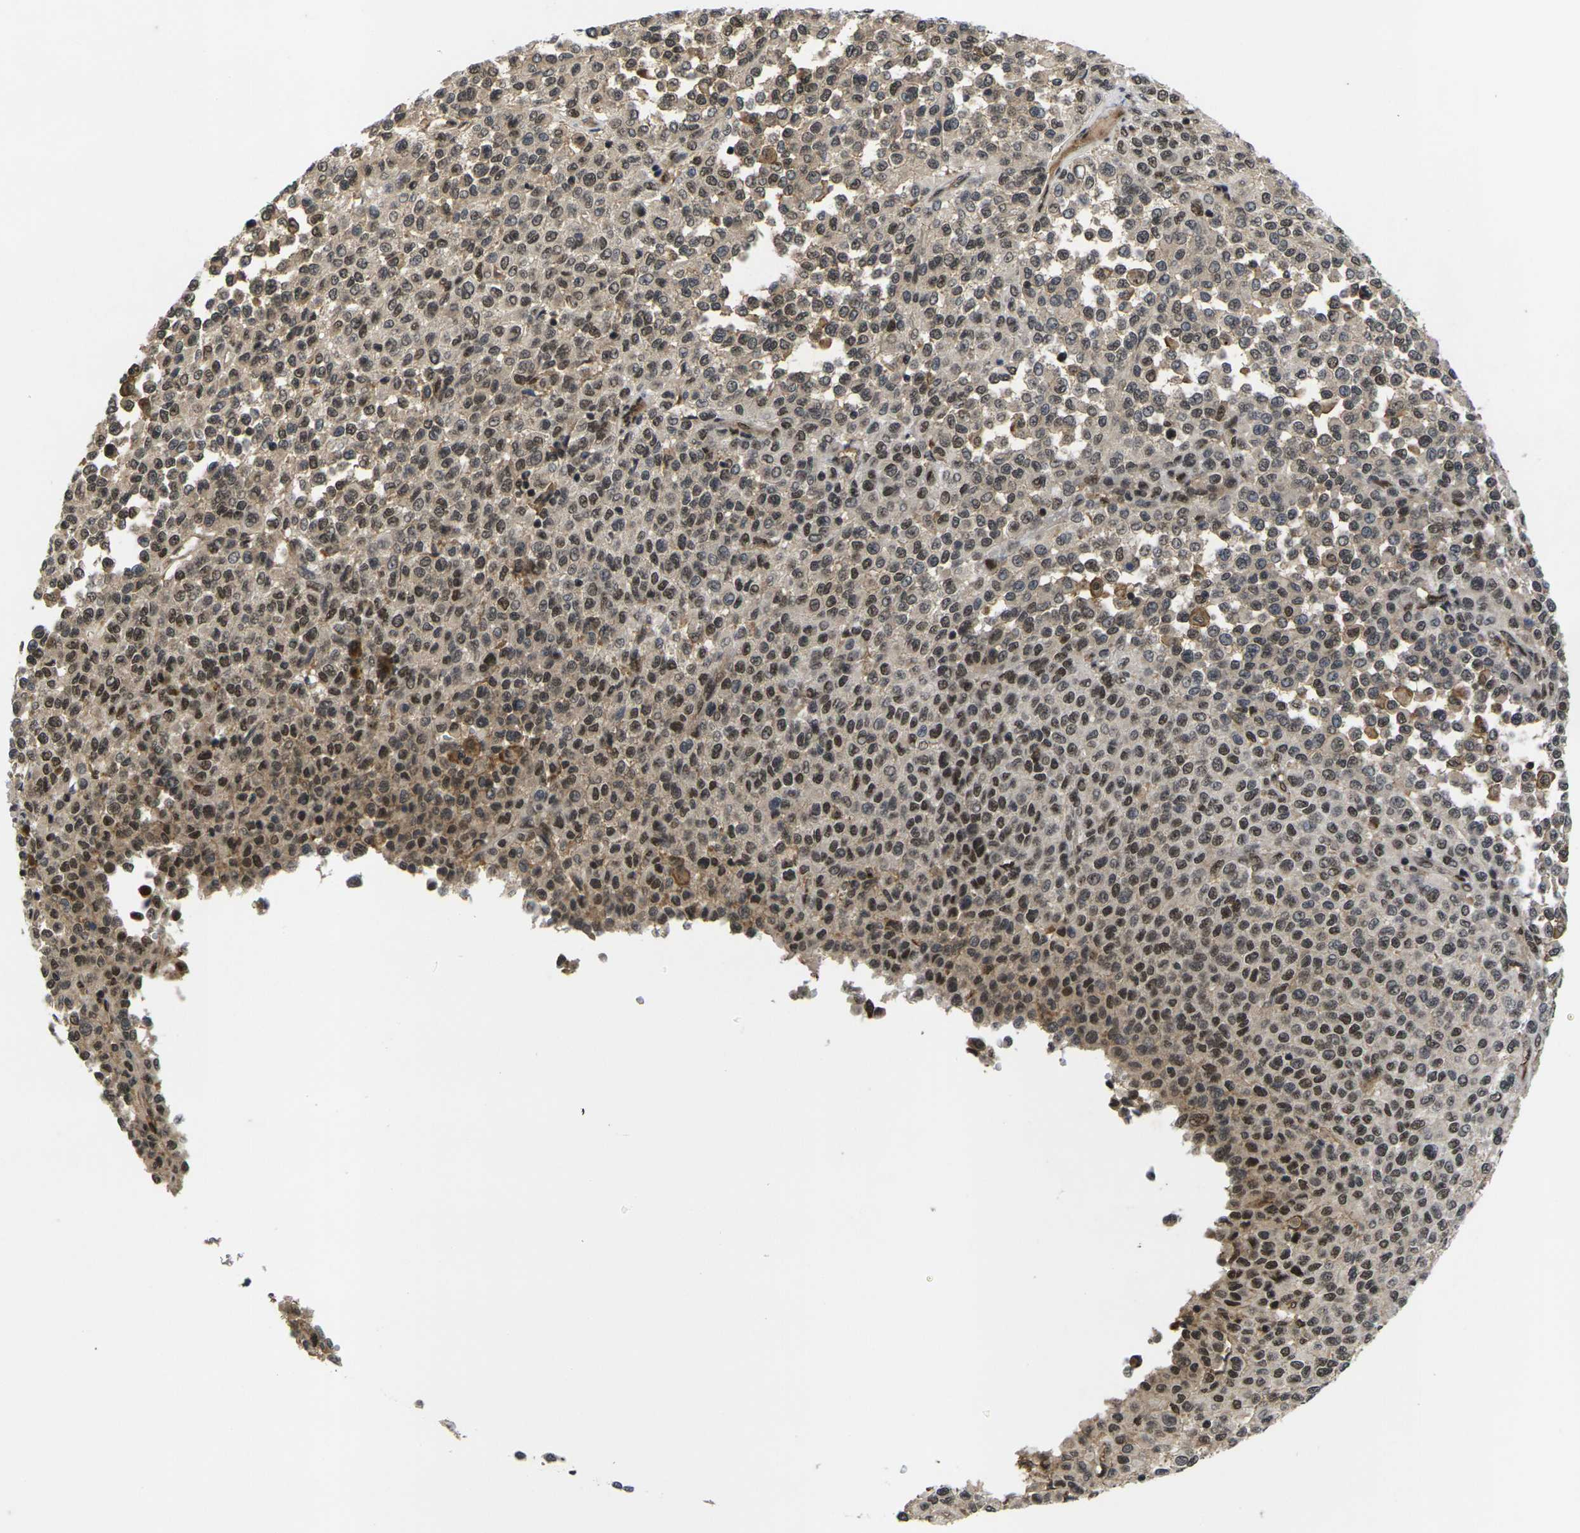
{"staining": {"intensity": "moderate", "quantity": "25%-75%", "location": "nuclear"}, "tissue": "melanoma", "cell_type": "Tumor cells", "image_type": "cancer", "snomed": [{"axis": "morphology", "description": "Malignant melanoma, Metastatic site"}, {"axis": "topography", "description": "Pancreas"}], "caption": "Protein analysis of melanoma tissue exhibits moderate nuclear expression in about 25%-75% of tumor cells.", "gene": "GTF2E1", "patient": {"sex": "female", "age": 30}}